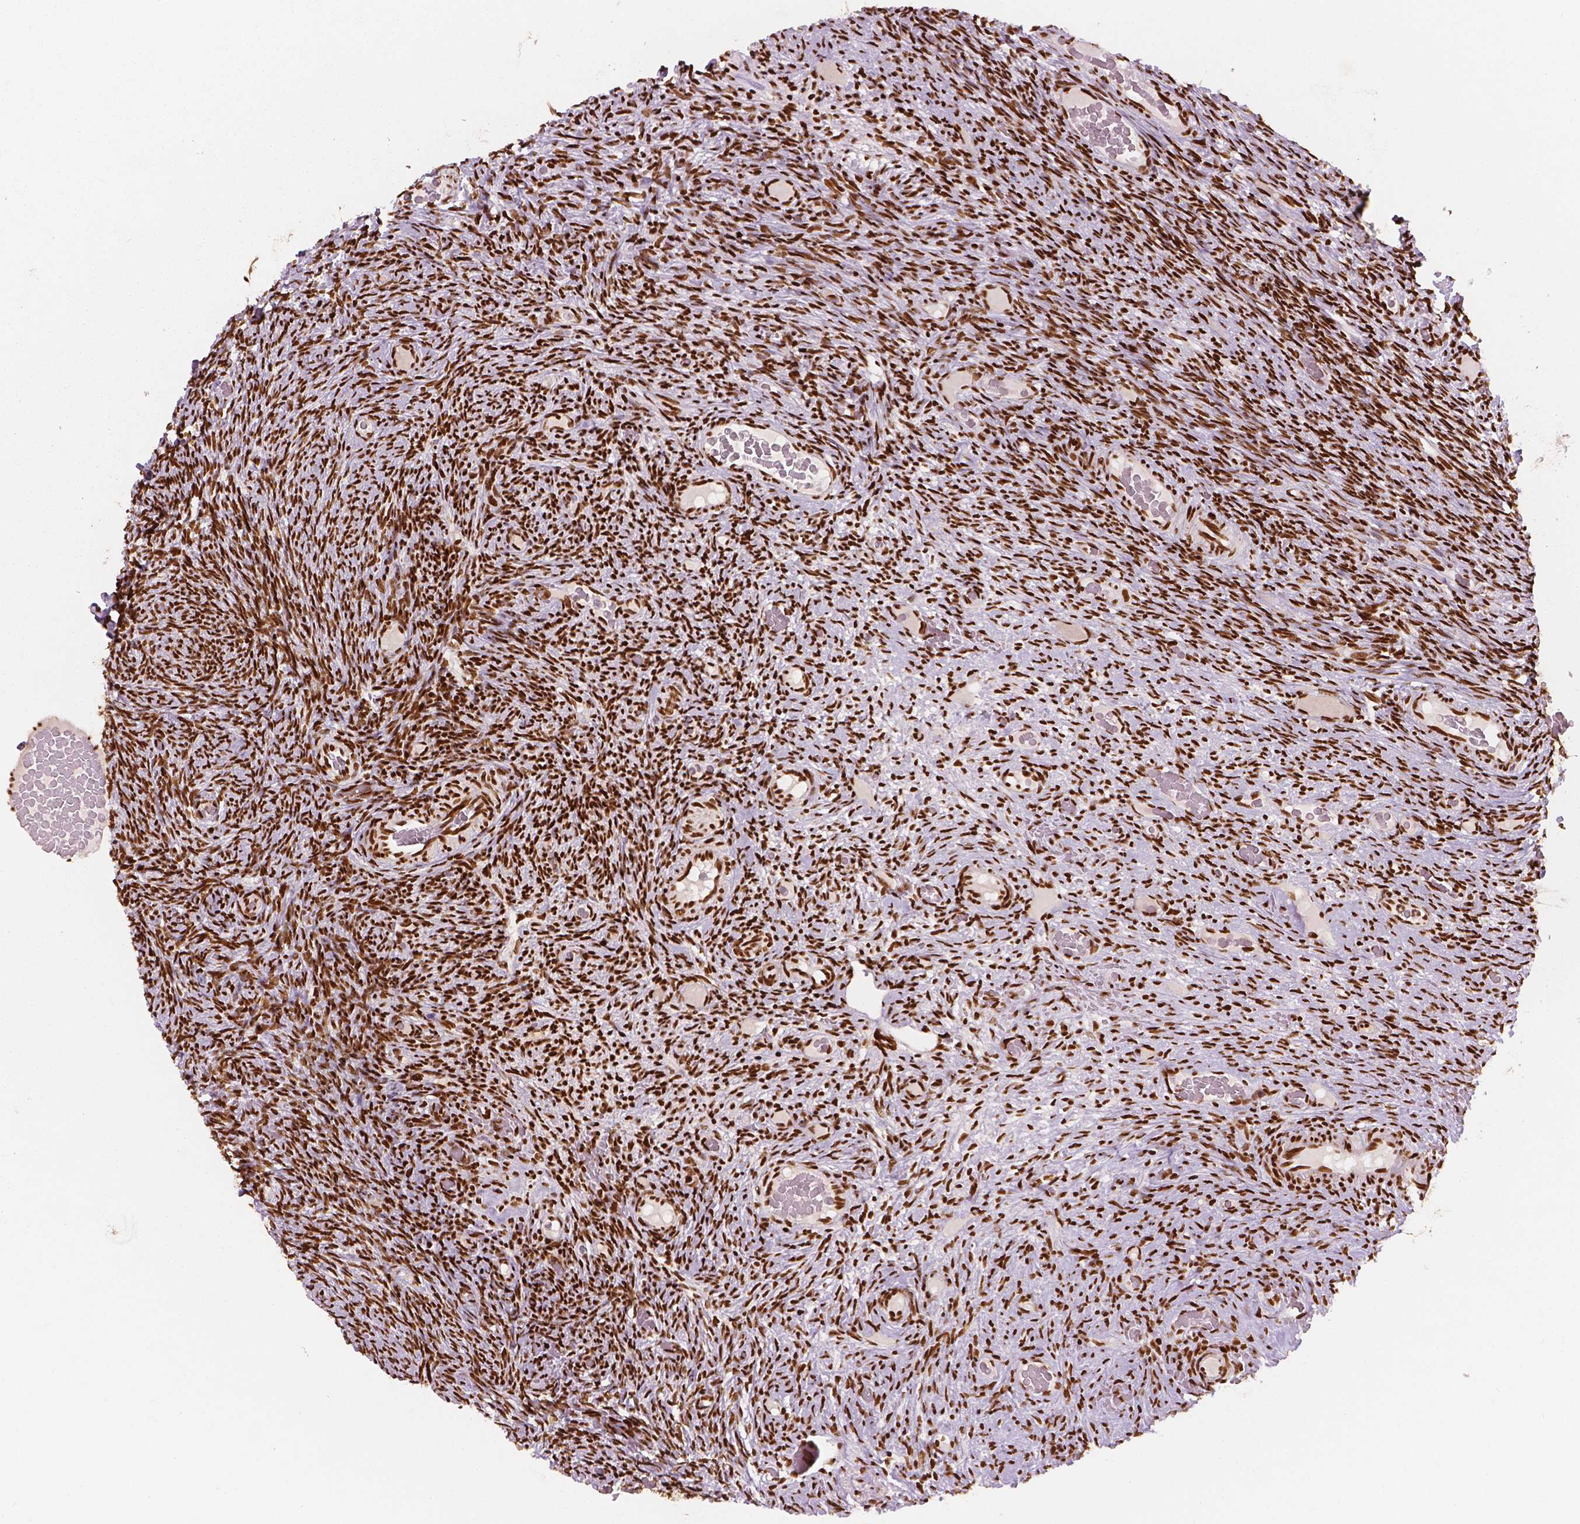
{"staining": {"intensity": "strong", "quantity": ">75%", "location": "nuclear"}, "tissue": "ovary", "cell_type": "Follicle cells", "image_type": "normal", "snomed": [{"axis": "morphology", "description": "Normal tissue, NOS"}, {"axis": "topography", "description": "Ovary"}], "caption": "A brown stain shows strong nuclear staining of a protein in follicle cells of normal human ovary.", "gene": "BRD4", "patient": {"sex": "female", "age": 34}}